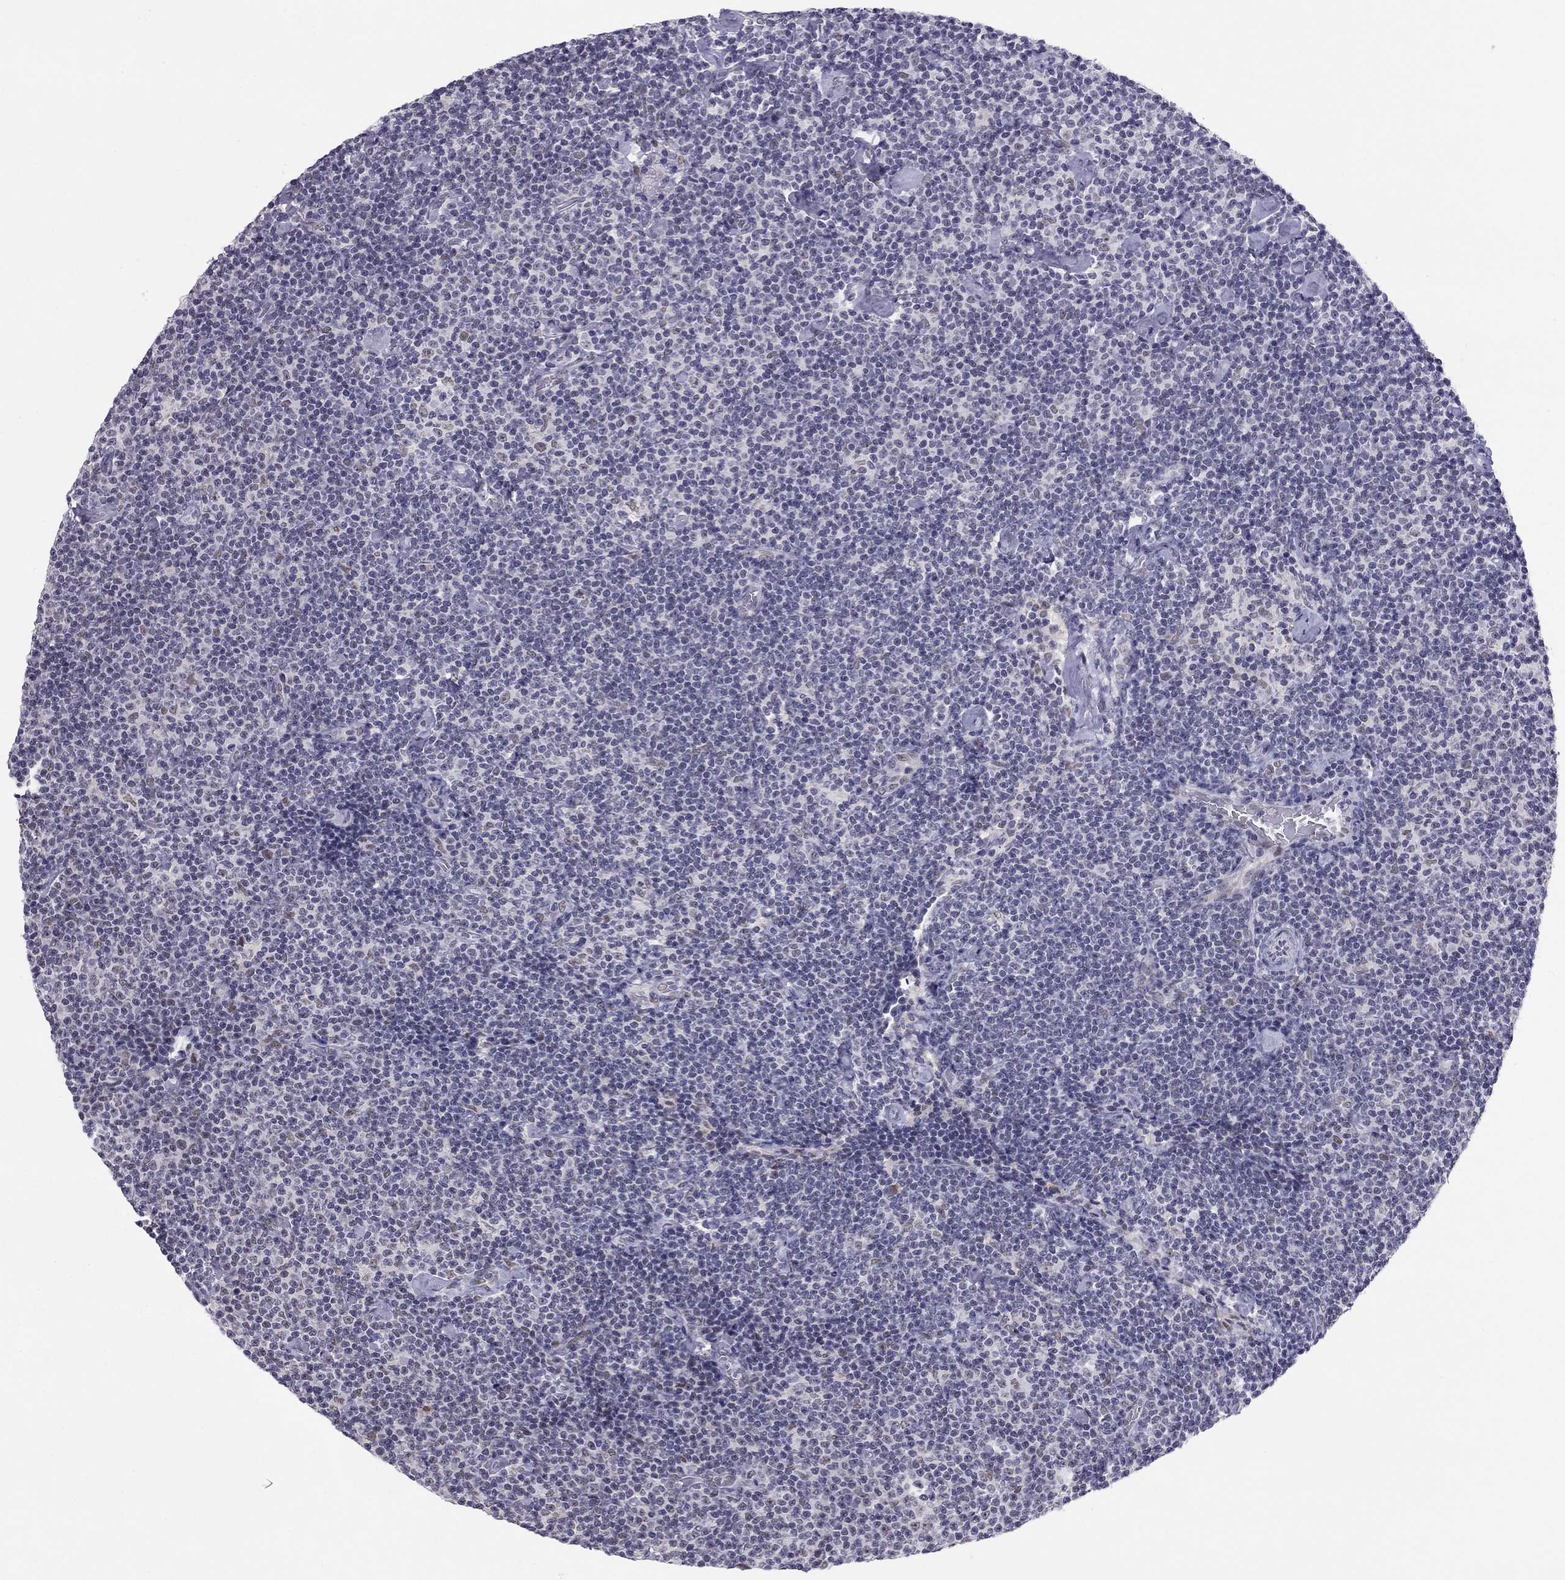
{"staining": {"intensity": "negative", "quantity": "none", "location": "none"}, "tissue": "lymphoma", "cell_type": "Tumor cells", "image_type": "cancer", "snomed": [{"axis": "morphology", "description": "Malignant lymphoma, non-Hodgkin's type, Low grade"}, {"axis": "topography", "description": "Lymph node"}], "caption": "This is an immunohistochemistry photomicrograph of human lymphoma. There is no positivity in tumor cells.", "gene": "DOT1L", "patient": {"sex": "male", "age": 81}}